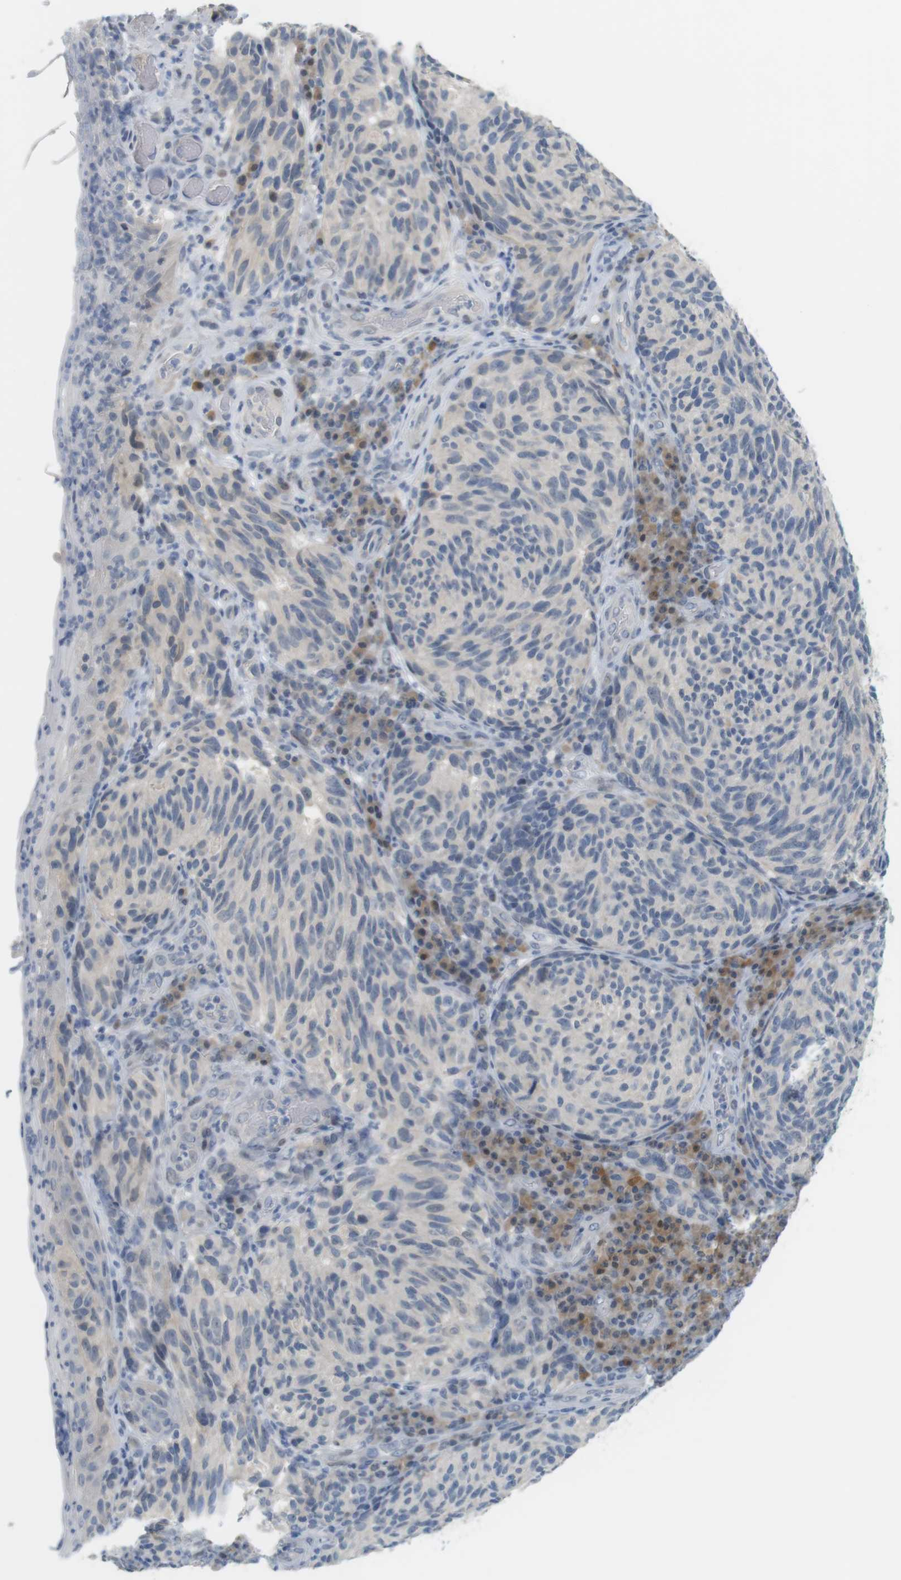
{"staining": {"intensity": "negative", "quantity": "none", "location": "none"}, "tissue": "melanoma", "cell_type": "Tumor cells", "image_type": "cancer", "snomed": [{"axis": "morphology", "description": "Malignant melanoma, NOS"}, {"axis": "topography", "description": "Skin"}], "caption": "Micrograph shows no significant protein staining in tumor cells of malignant melanoma.", "gene": "CREB3L2", "patient": {"sex": "female", "age": 73}}